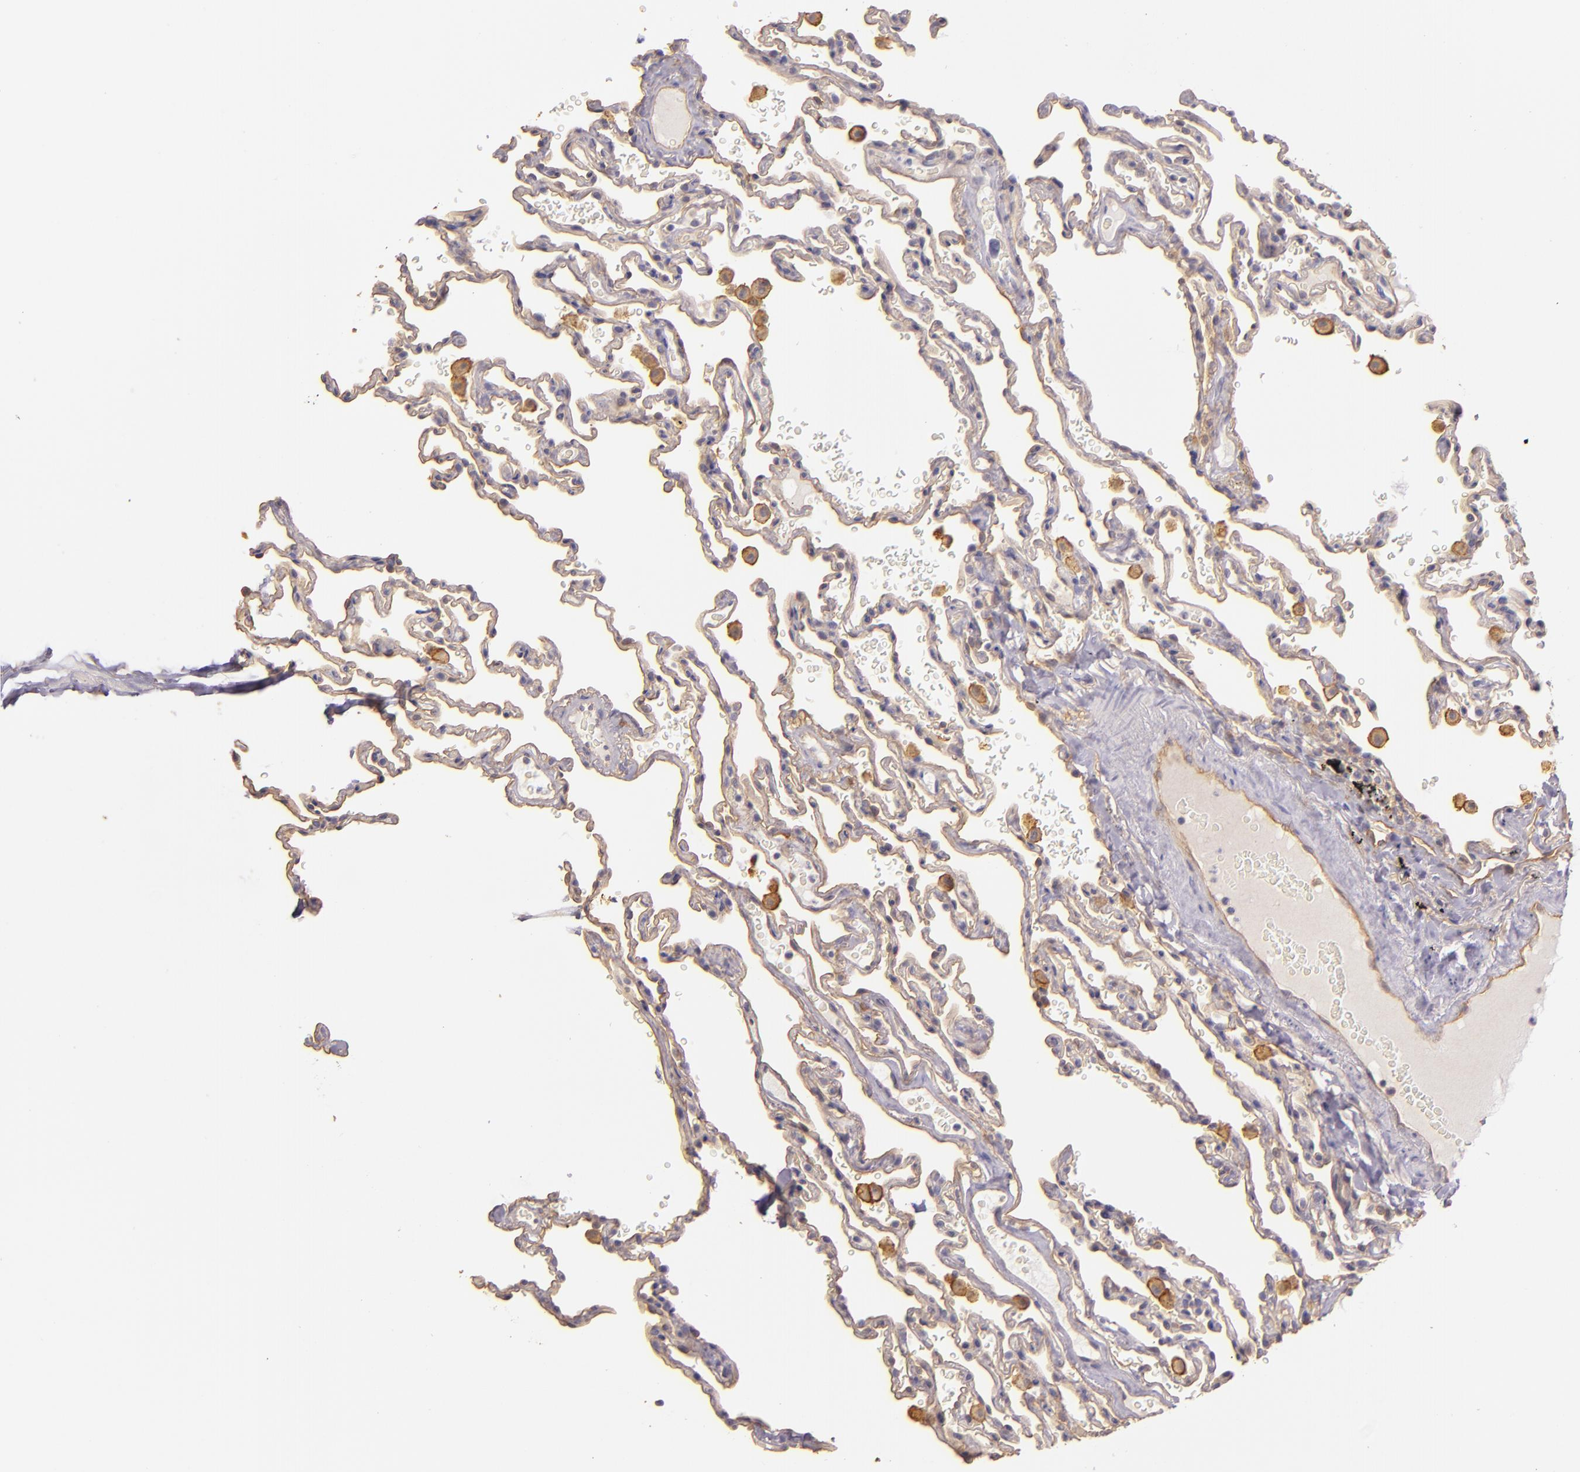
{"staining": {"intensity": "negative", "quantity": "none", "location": "none"}, "tissue": "lung", "cell_type": "Alveolar cells", "image_type": "normal", "snomed": [{"axis": "morphology", "description": "Normal tissue, NOS"}, {"axis": "topography", "description": "Lung"}], "caption": "Photomicrograph shows no protein expression in alveolar cells of benign lung.", "gene": "CTSF", "patient": {"sex": "male", "age": 59}}